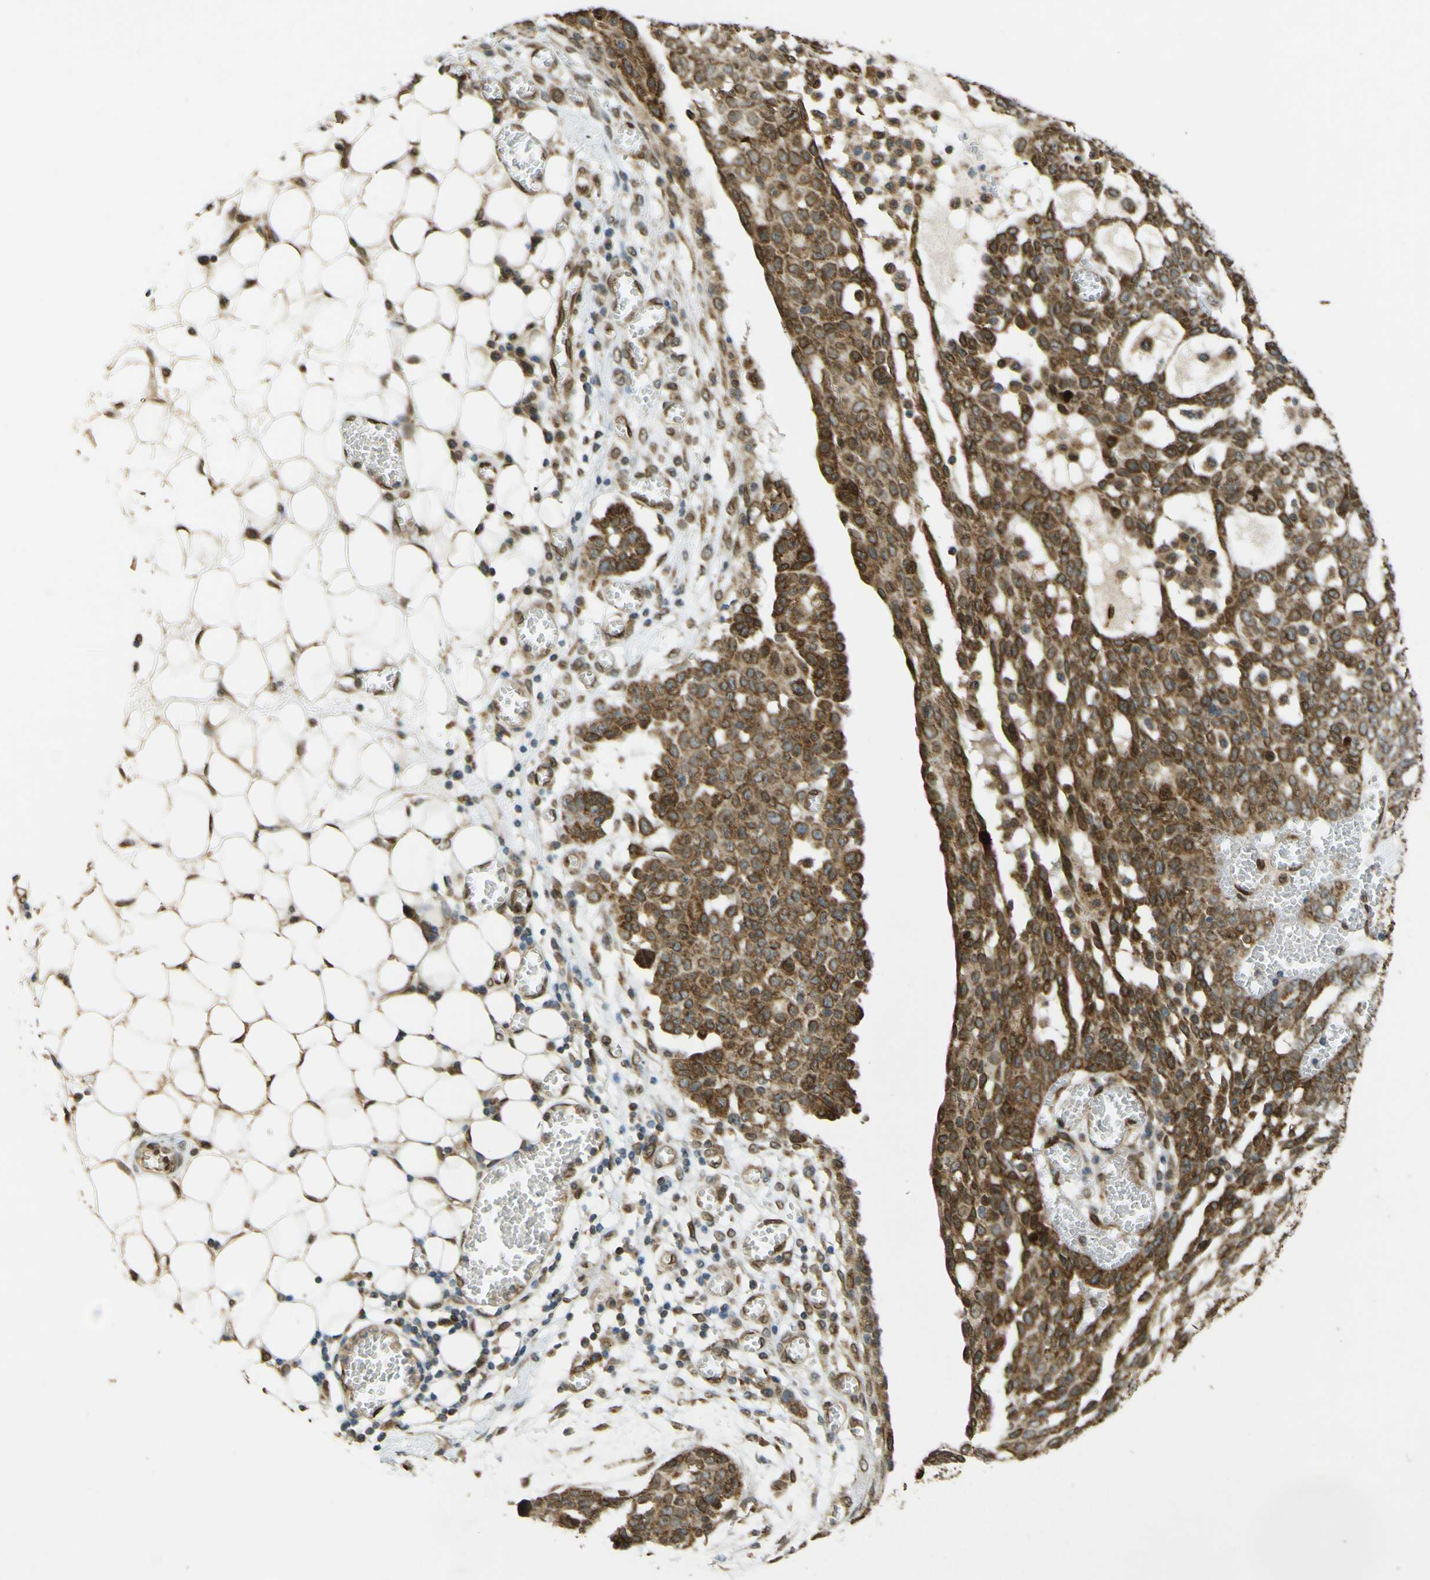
{"staining": {"intensity": "moderate", "quantity": ">75%", "location": "cytoplasmic/membranous,nuclear"}, "tissue": "ovarian cancer", "cell_type": "Tumor cells", "image_type": "cancer", "snomed": [{"axis": "morphology", "description": "Cystadenocarcinoma, serous, NOS"}, {"axis": "topography", "description": "Soft tissue"}, {"axis": "topography", "description": "Ovary"}], "caption": "Immunohistochemical staining of human serous cystadenocarcinoma (ovarian) shows medium levels of moderate cytoplasmic/membranous and nuclear protein positivity in approximately >75% of tumor cells.", "gene": "GALNT1", "patient": {"sex": "female", "age": 57}}